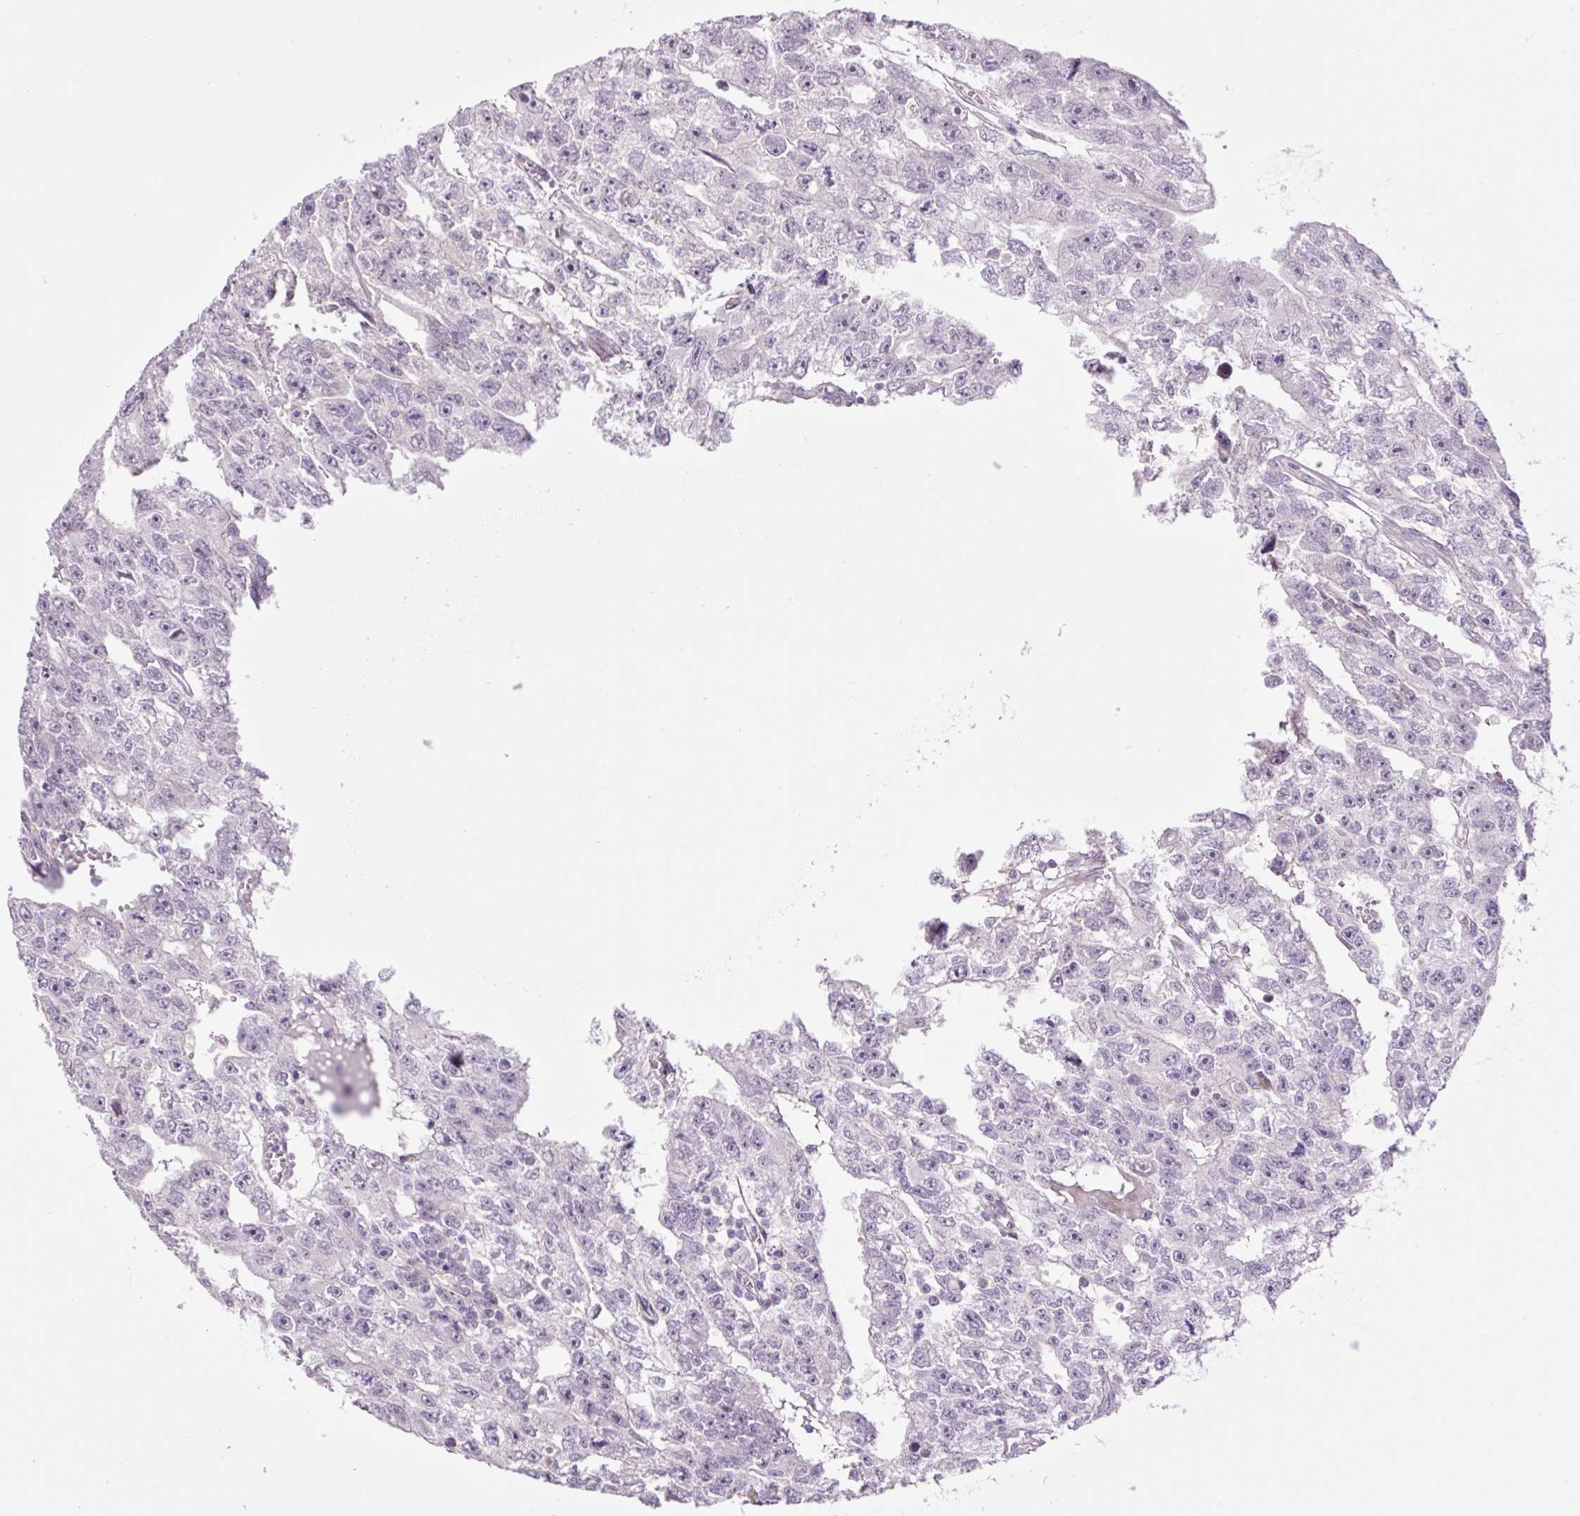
{"staining": {"intensity": "negative", "quantity": "none", "location": "none"}, "tissue": "testis cancer", "cell_type": "Tumor cells", "image_type": "cancer", "snomed": [{"axis": "morphology", "description": "Carcinoma, Embryonal, NOS"}, {"axis": "topography", "description": "Testis"}], "caption": "This is an immunohistochemistry micrograph of human testis embryonal carcinoma. There is no positivity in tumor cells.", "gene": "GRID2", "patient": {"sex": "male", "age": 20}}